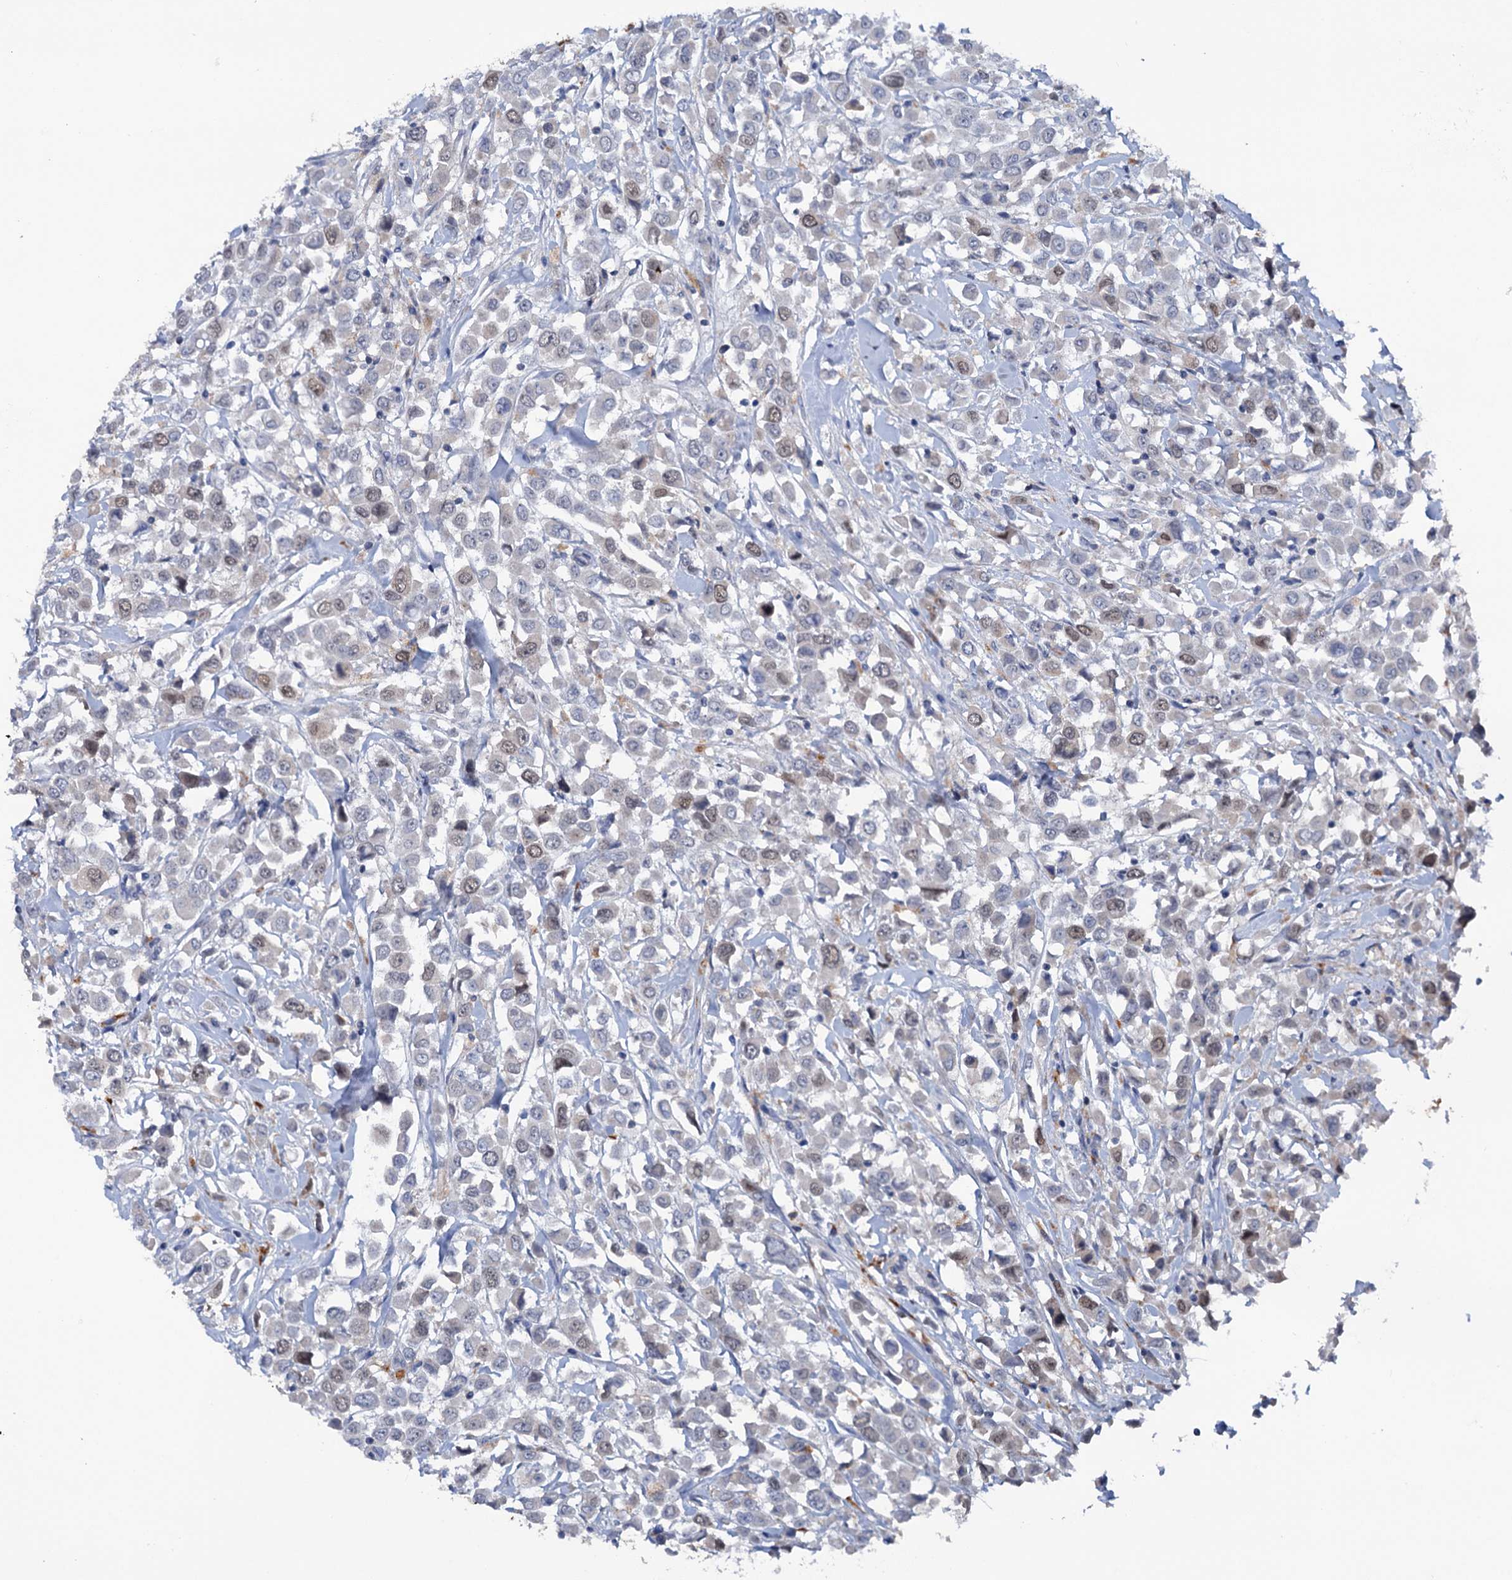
{"staining": {"intensity": "weak", "quantity": "<25%", "location": "nuclear"}, "tissue": "breast cancer", "cell_type": "Tumor cells", "image_type": "cancer", "snomed": [{"axis": "morphology", "description": "Duct carcinoma"}, {"axis": "topography", "description": "Breast"}], "caption": "The immunohistochemistry (IHC) image has no significant expression in tumor cells of invasive ductal carcinoma (breast) tissue.", "gene": "FAM111B", "patient": {"sex": "female", "age": 61}}